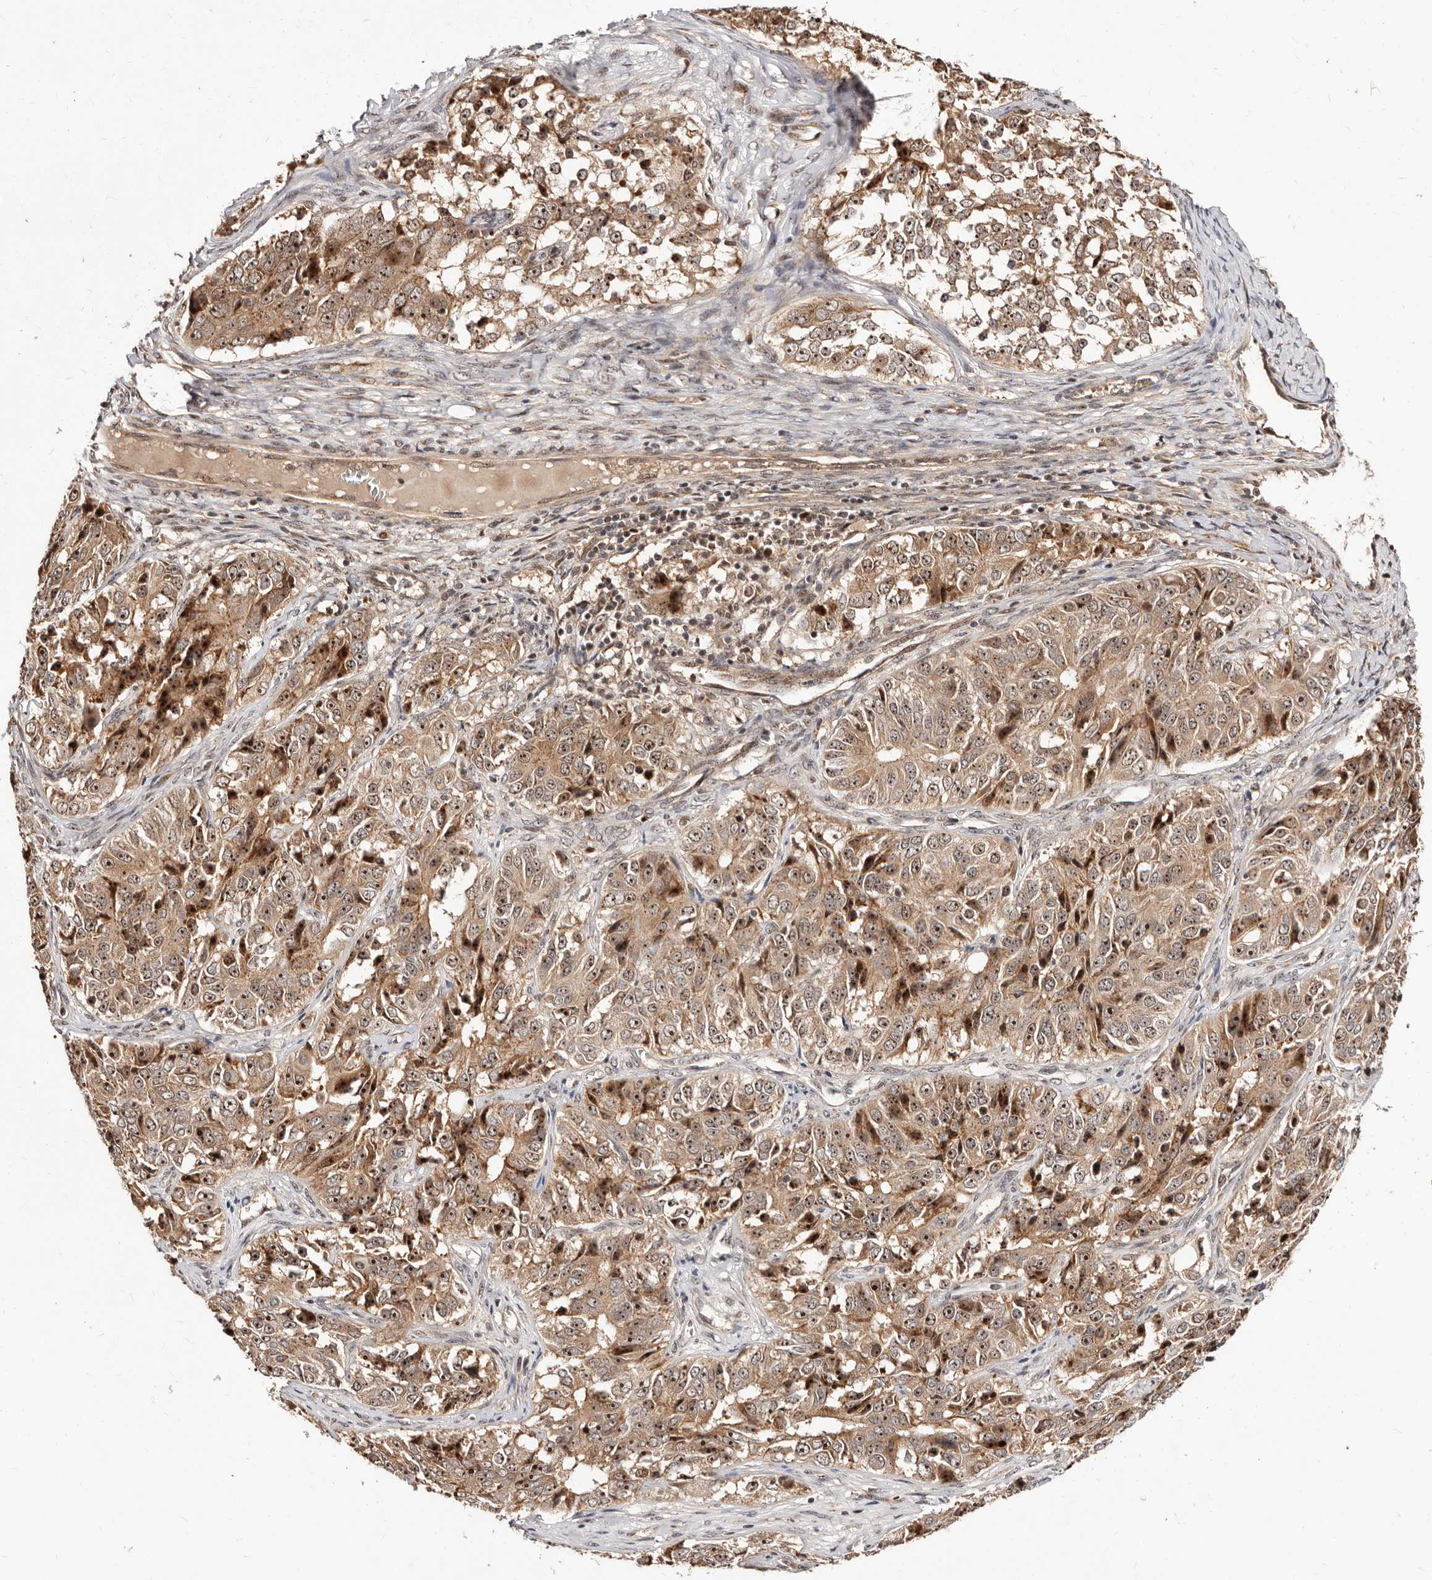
{"staining": {"intensity": "strong", "quantity": ">75%", "location": "cytoplasmic/membranous,nuclear"}, "tissue": "ovarian cancer", "cell_type": "Tumor cells", "image_type": "cancer", "snomed": [{"axis": "morphology", "description": "Carcinoma, endometroid"}, {"axis": "topography", "description": "Ovary"}], "caption": "About >75% of tumor cells in ovarian endometroid carcinoma exhibit strong cytoplasmic/membranous and nuclear protein positivity as visualized by brown immunohistochemical staining.", "gene": "APOL6", "patient": {"sex": "female", "age": 51}}